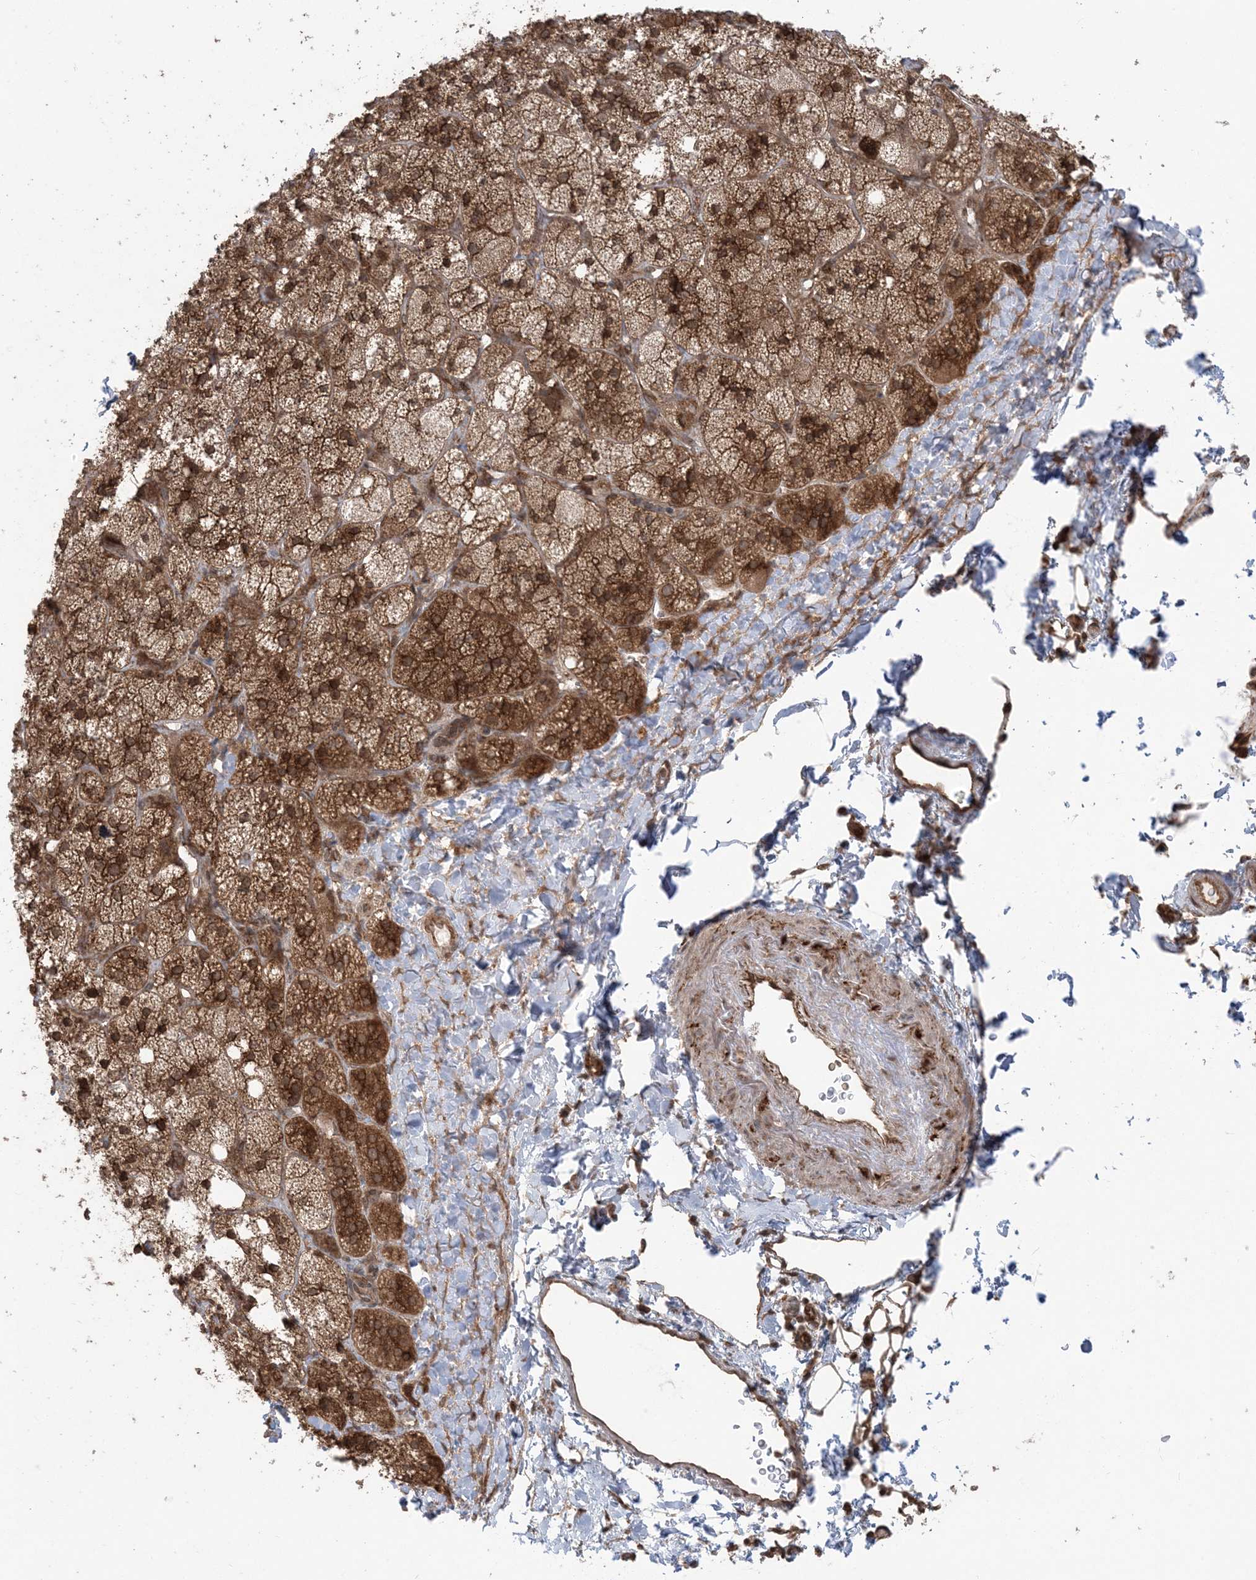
{"staining": {"intensity": "strong", "quantity": ">75%", "location": "cytoplasmic/membranous"}, "tissue": "adrenal gland", "cell_type": "Glandular cells", "image_type": "normal", "snomed": [{"axis": "morphology", "description": "Normal tissue, NOS"}, {"axis": "topography", "description": "Adrenal gland"}], "caption": "Immunohistochemistry image of normal adrenal gland: adrenal gland stained using immunohistochemistry displays high levels of strong protein expression localized specifically in the cytoplasmic/membranous of glandular cells, appearing as a cytoplasmic/membranous brown color.", "gene": "DDX19B", "patient": {"sex": "male", "age": 61}}